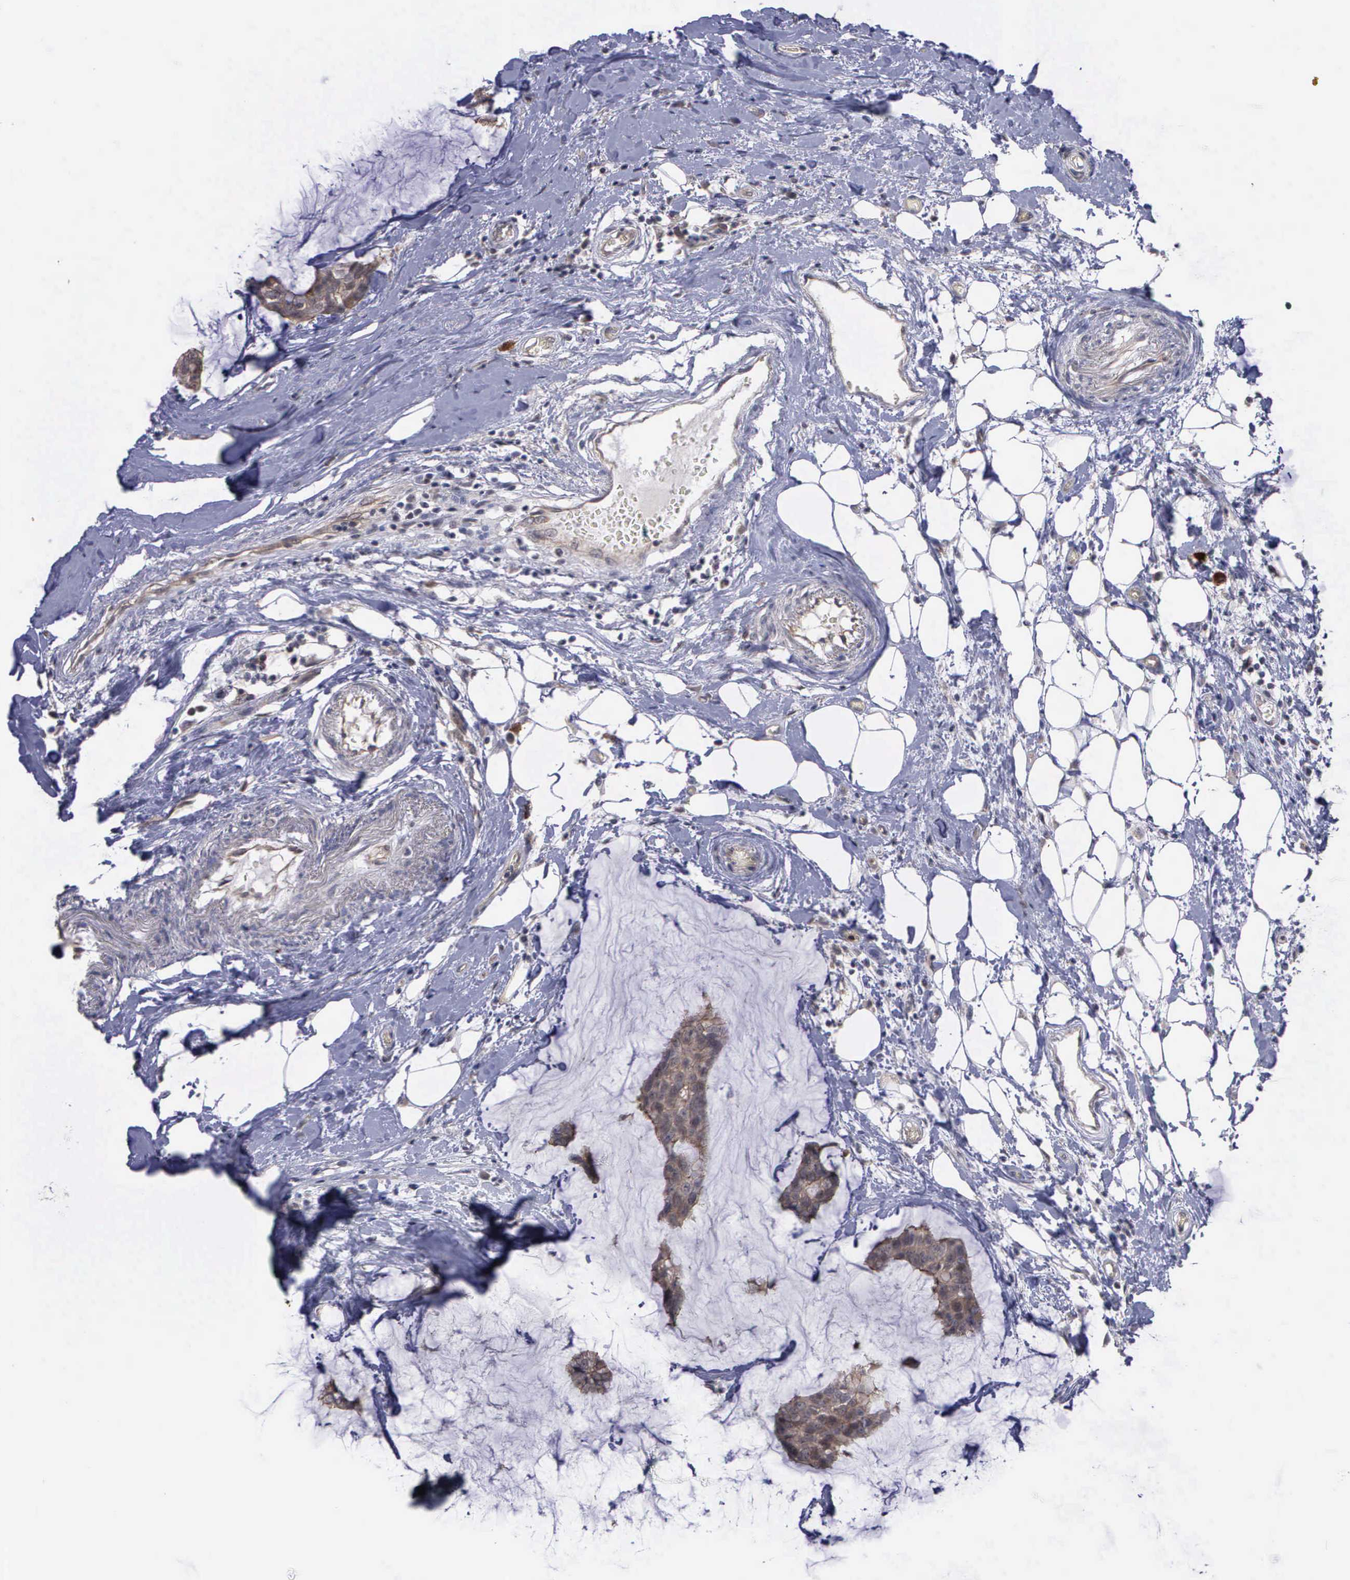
{"staining": {"intensity": "moderate", "quantity": ">75%", "location": "cytoplasmic/membranous"}, "tissue": "breast cancer", "cell_type": "Tumor cells", "image_type": "cancer", "snomed": [{"axis": "morphology", "description": "Duct carcinoma"}, {"axis": "topography", "description": "Breast"}], "caption": "Moderate cytoplasmic/membranous protein positivity is seen in about >75% of tumor cells in breast intraductal carcinoma. (DAB IHC, brown staining for protein, blue staining for nuclei).", "gene": "MAP3K9", "patient": {"sex": "female", "age": 93}}